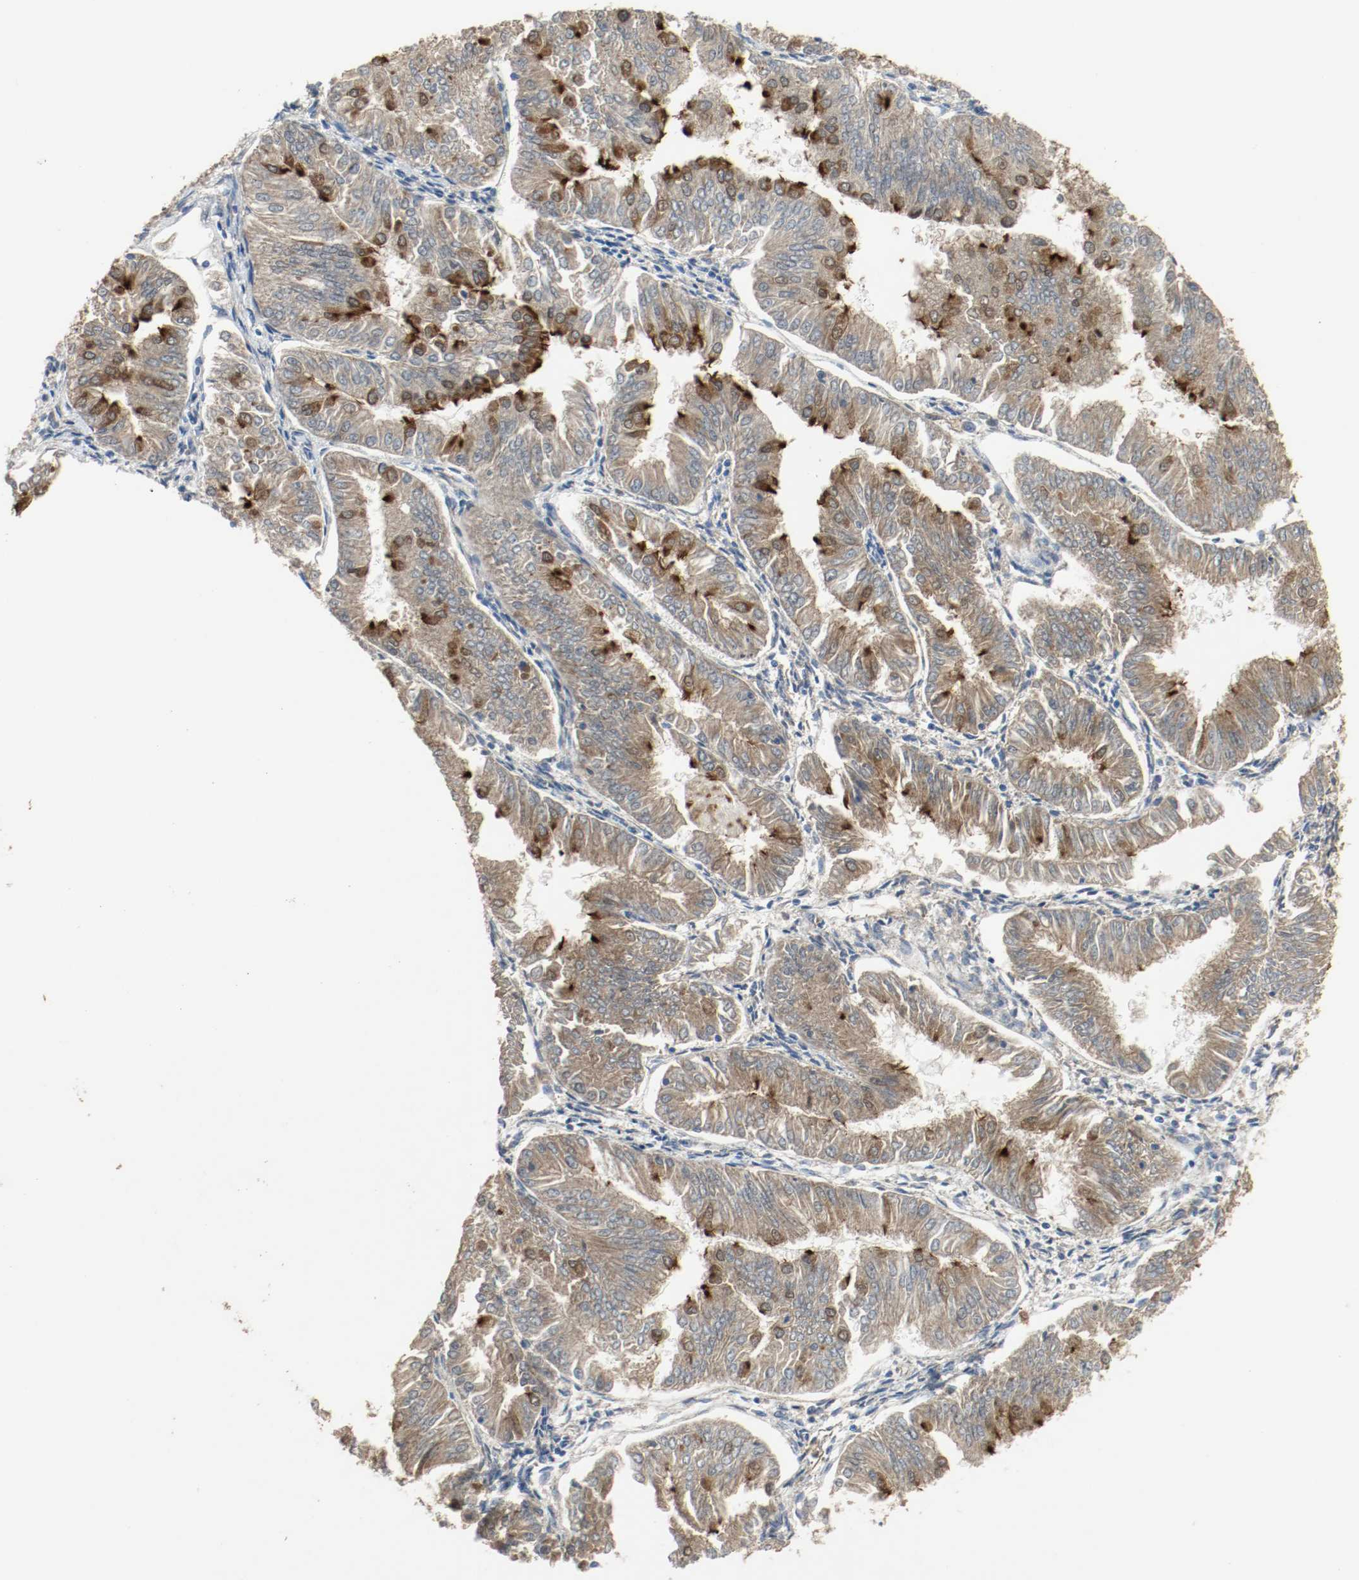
{"staining": {"intensity": "moderate", "quantity": "25%-75%", "location": "cytoplasmic/membranous"}, "tissue": "endometrial cancer", "cell_type": "Tumor cells", "image_type": "cancer", "snomed": [{"axis": "morphology", "description": "Adenocarcinoma, NOS"}, {"axis": "topography", "description": "Endometrium"}], "caption": "Moderate cytoplasmic/membranous staining for a protein is identified in about 25%-75% of tumor cells of endometrial adenocarcinoma using IHC.", "gene": "TUBA3D", "patient": {"sex": "female", "age": 53}}